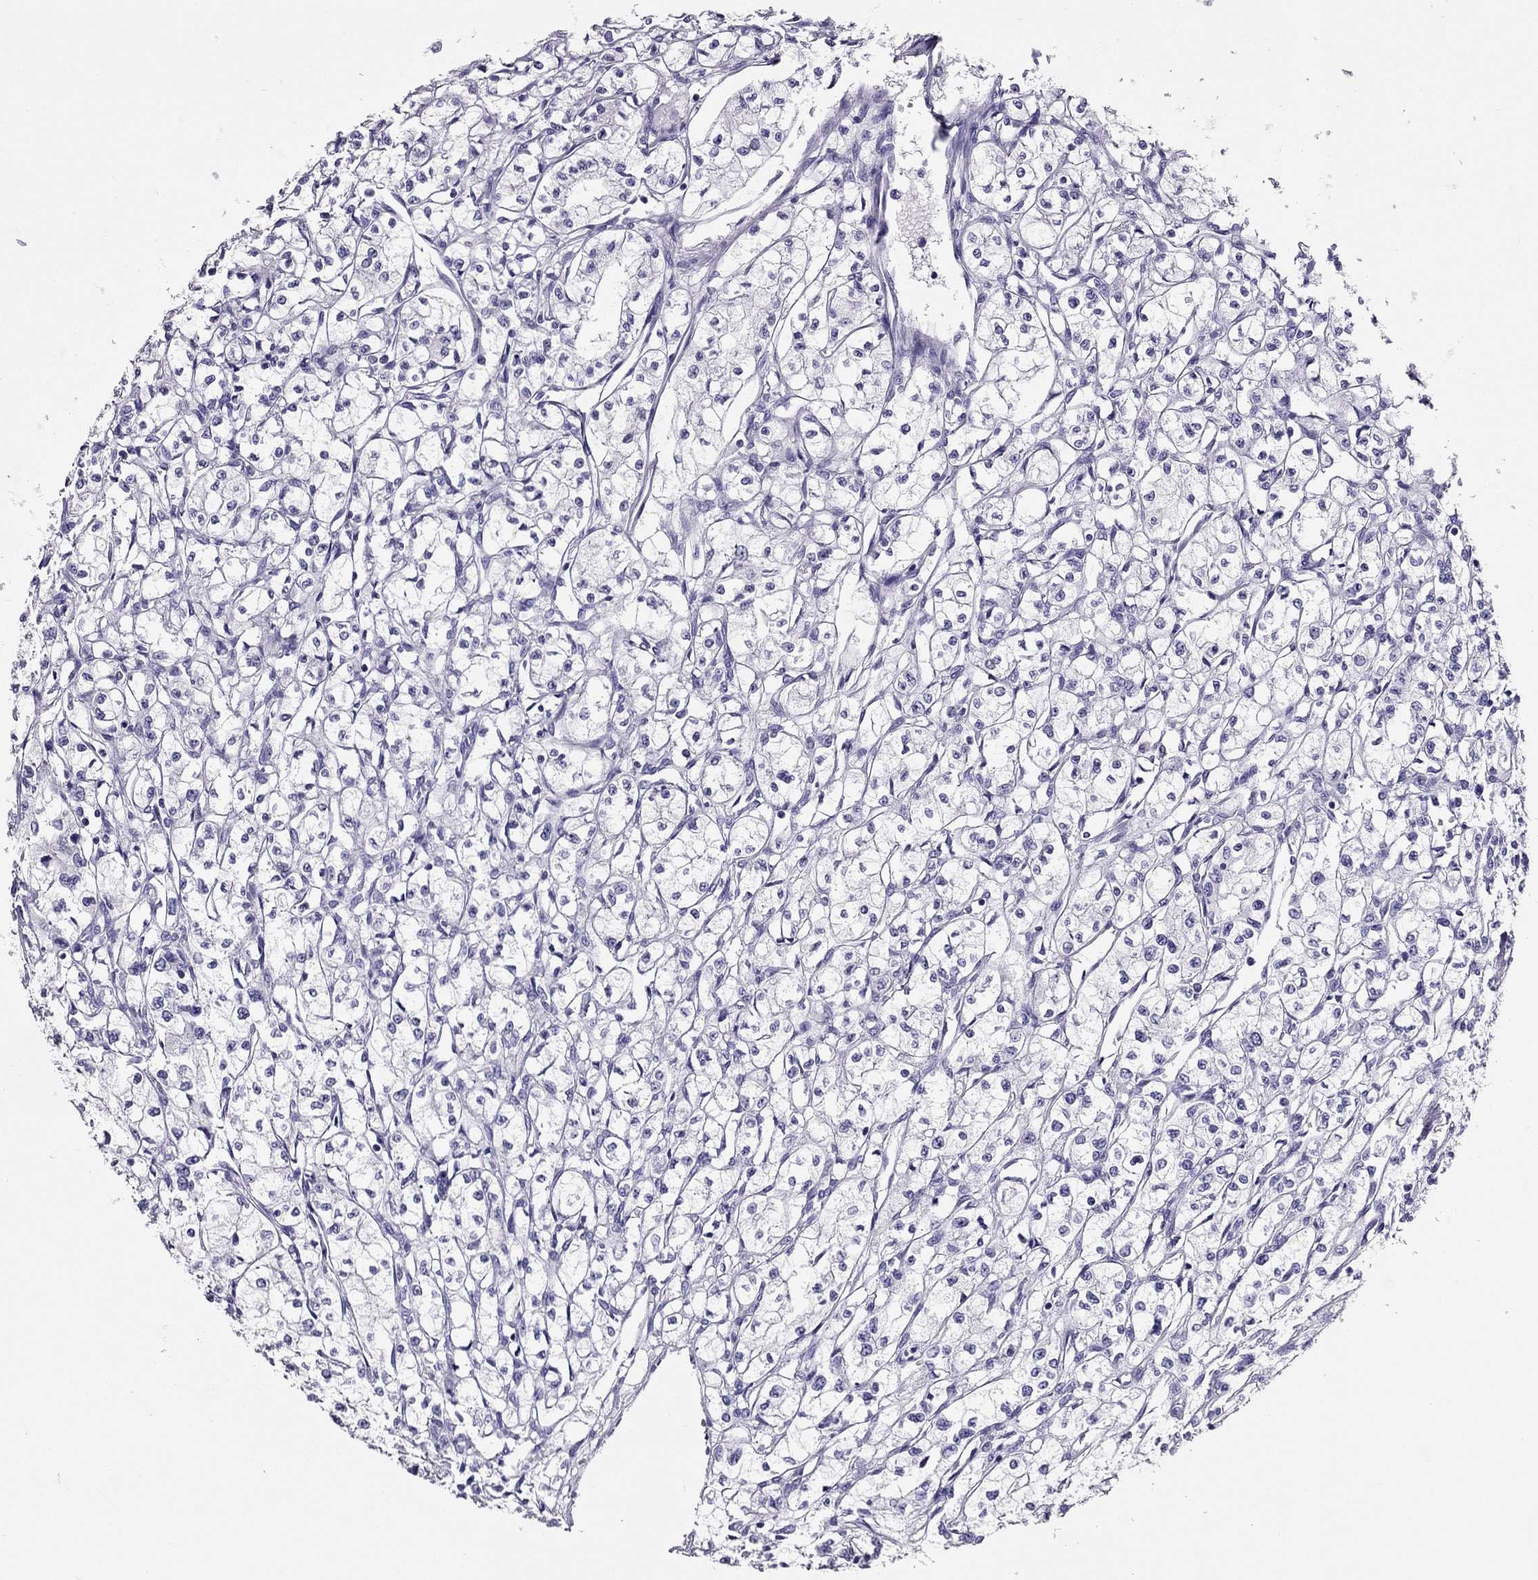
{"staining": {"intensity": "negative", "quantity": "none", "location": "none"}, "tissue": "renal cancer", "cell_type": "Tumor cells", "image_type": "cancer", "snomed": [{"axis": "morphology", "description": "Adenocarcinoma, NOS"}, {"axis": "topography", "description": "Kidney"}], "caption": "Immunohistochemical staining of adenocarcinoma (renal) displays no significant expression in tumor cells.", "gene": "PDE6A", "patient": {"sex": "male", "age": 56}}